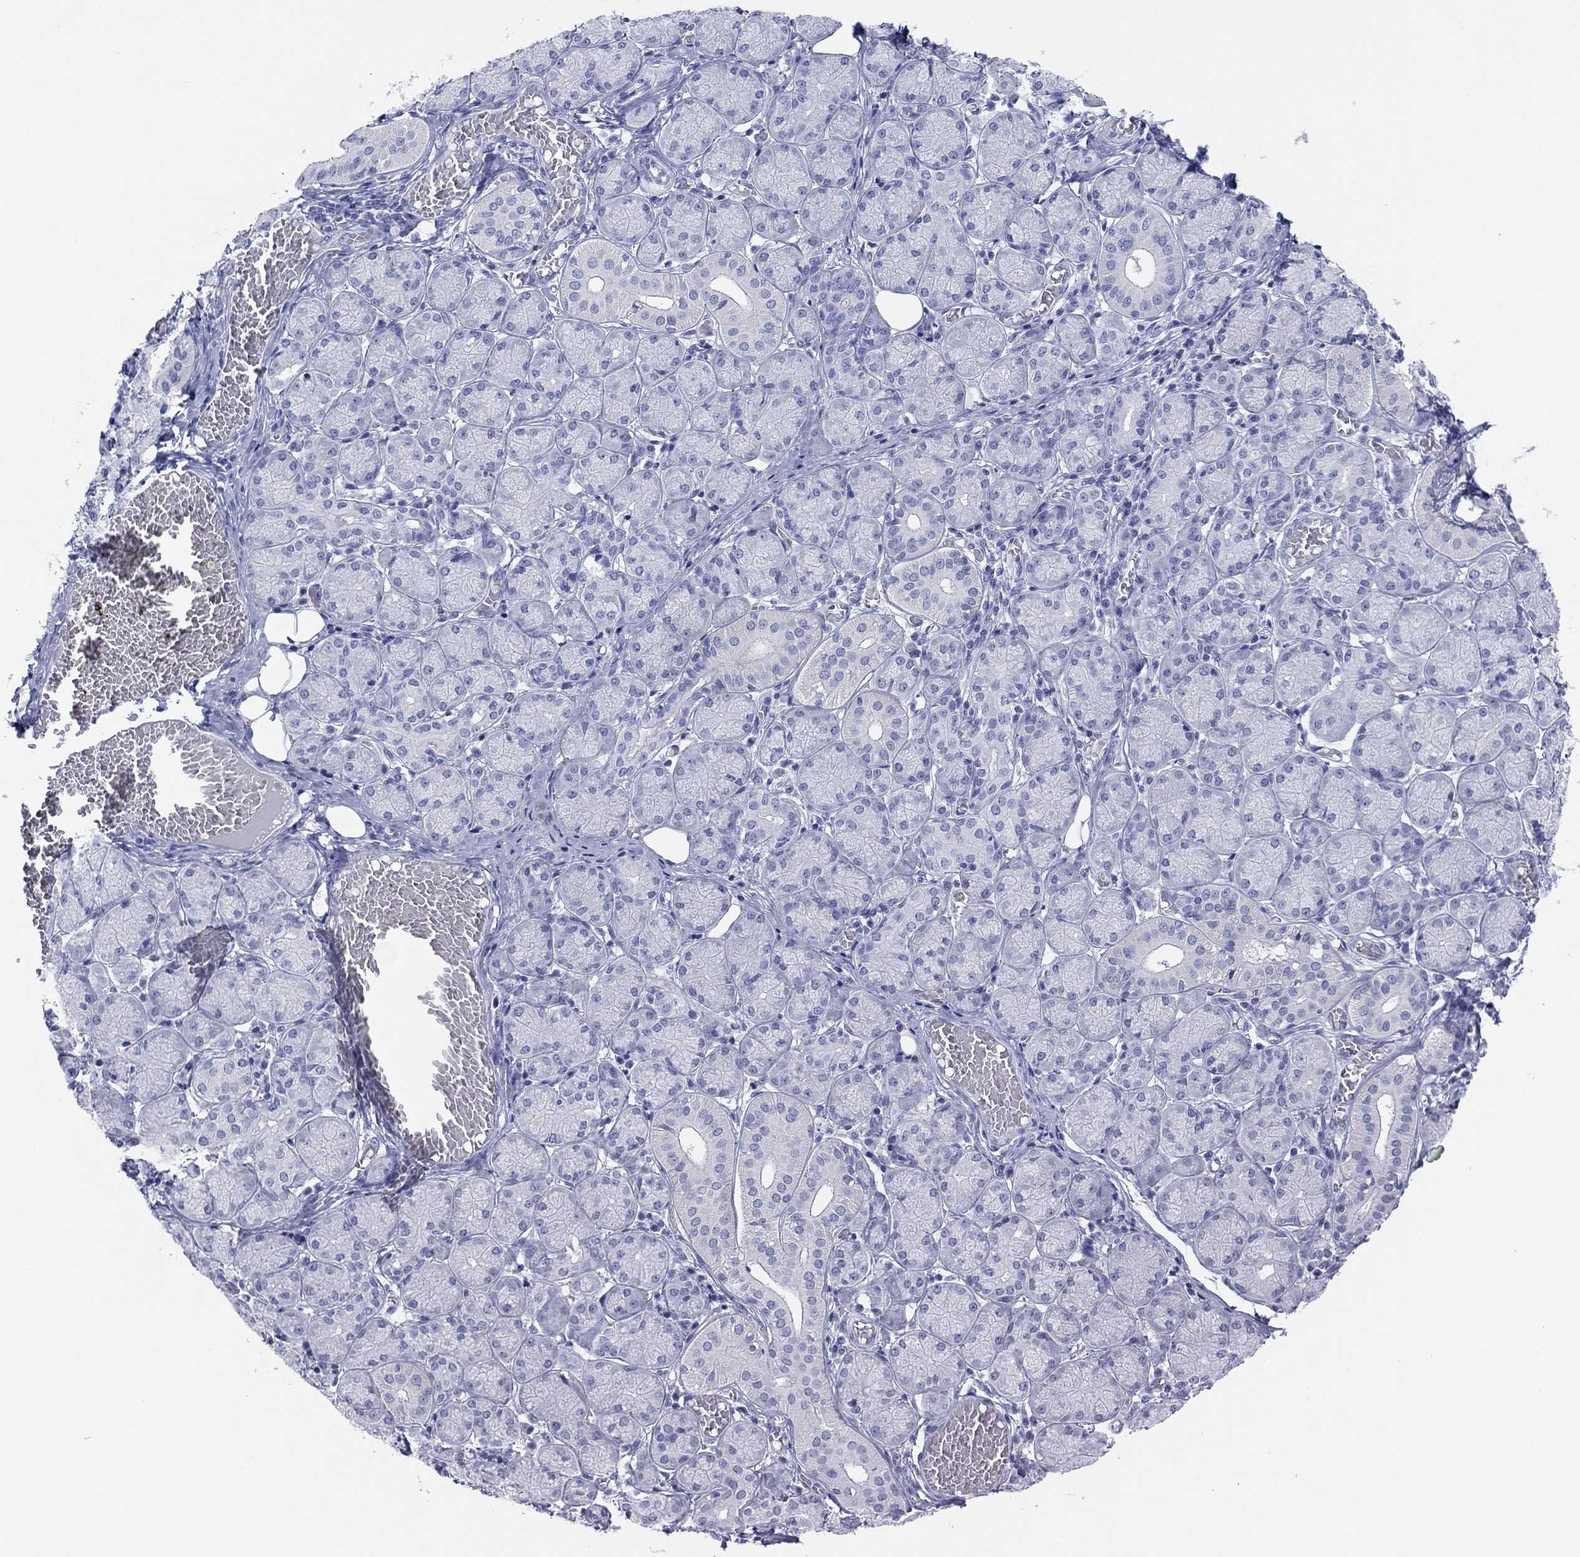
{"staining": {"intensity": "negative", "quantity": "none", "location": "none"}, "tissue": "salivary gland", "cell_type": "Glandular cells", "image_type": "normal", "snomed": [{"axis": "morphology", "description": "Normal tissue, NOS"}, {"axis": "topography", "description": "Salivary gland"}, {"axis": "topography", "description": "Peripheral nerve tissue"}], "caption": "IHC photomicrograph of normal salivary gland stained for a protein (brown), which exhibits no positivity in glandular cells. The staining is performed using DAB (3,3'-diaminobenzidine) brown chromogen with nuclei counter-stained in using hematoxylin.", "gene": "MAGEB6", "patient": {"sex": "female", "age": 24}}